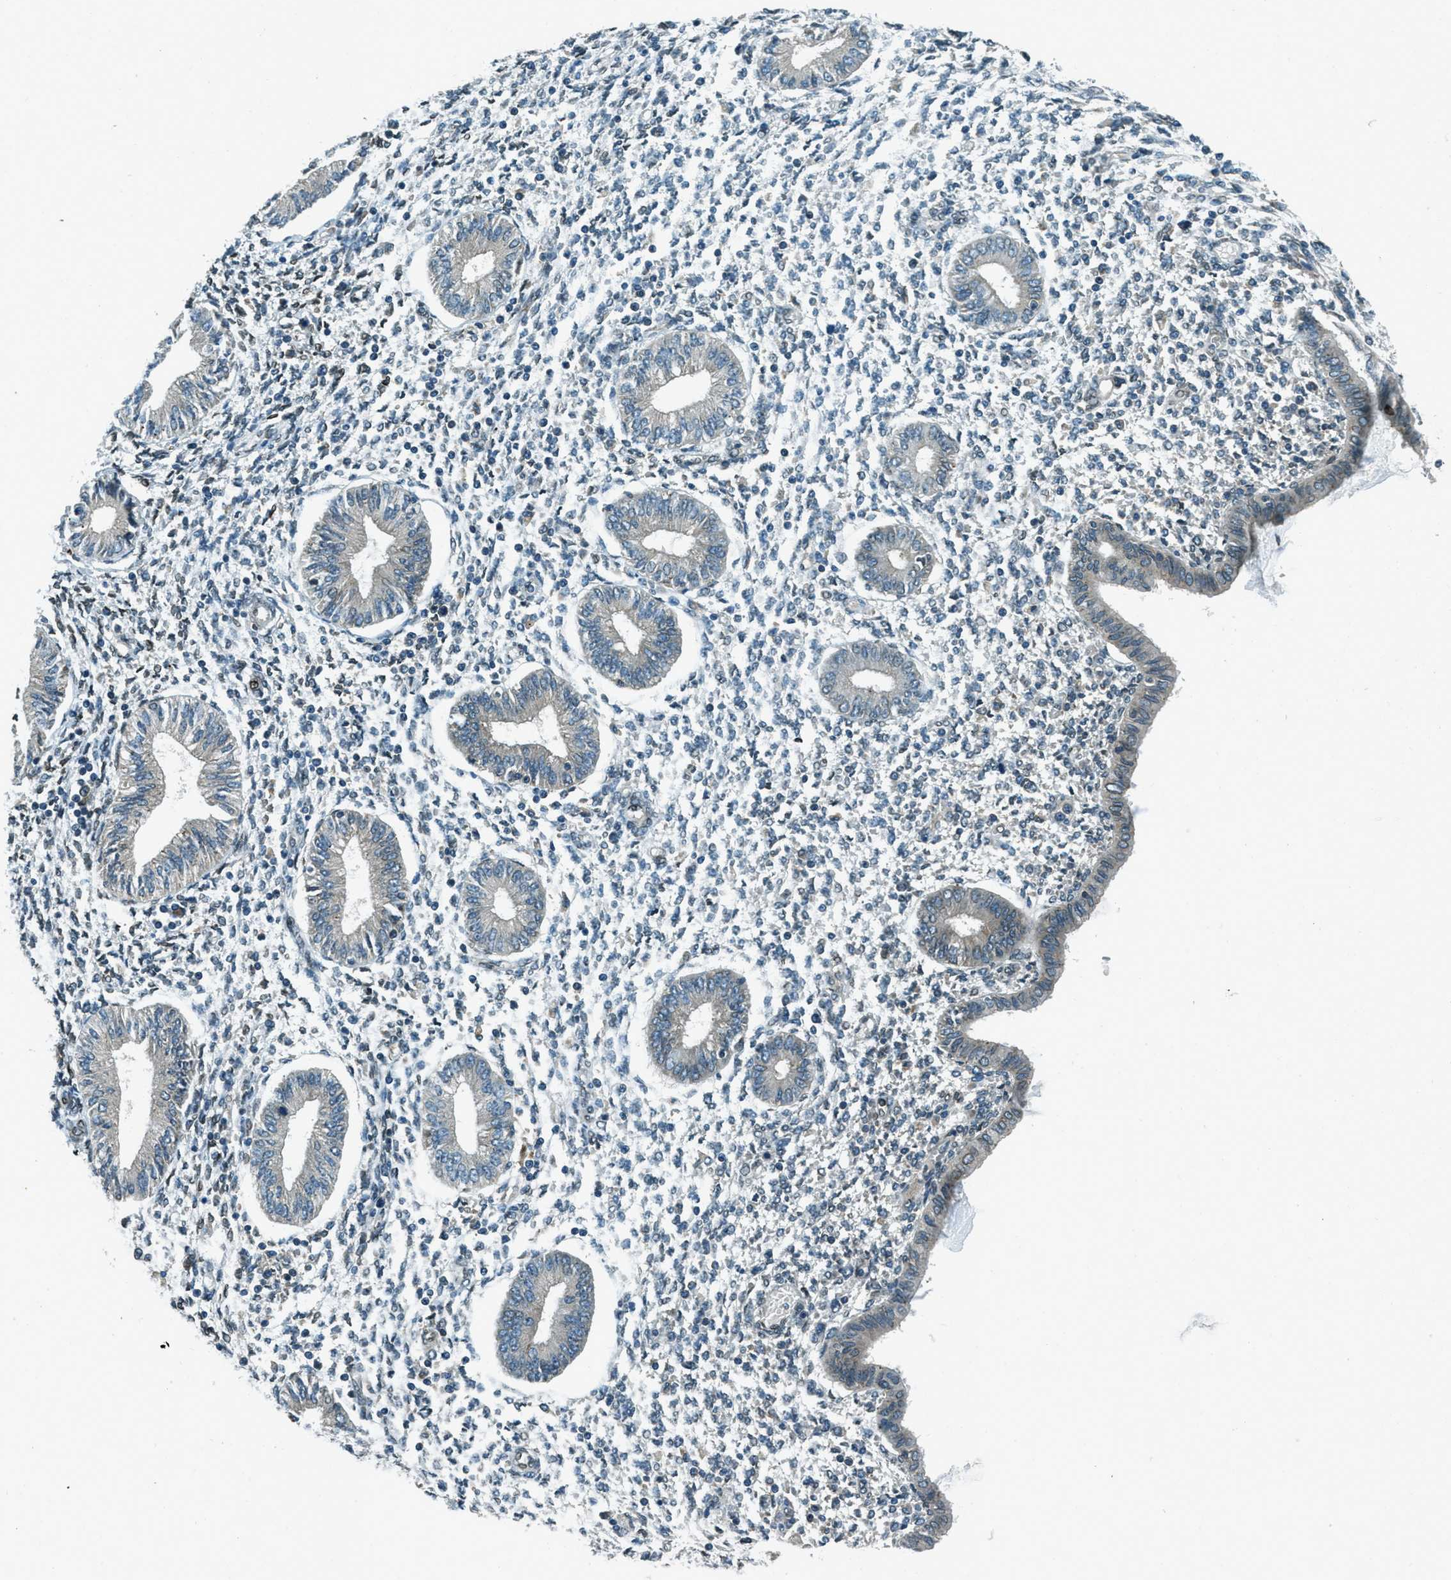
{"staining": {"intensity": "strong", "quantity": "25%-75%", "location": "cytoplasmic/membranous,nuclear"}, "tissue": "endometrium", "cell_type": "Cells in endometrial stroma", "image_type": "normal", "snomed": [{"axis": "morphology", "description": "Normal tissue, NOS"}, {"axis": "topography", "description": "Endometrium"}], "caption": "The image reveals immunohistochemical staining of normal endometrium. There is strong cytoplasmic/membranous,nuclear expression is identified in approximately 25%-75% of cells in endometrial stroma.", "gene": "LEMD2", "patient": {"sex": "female", "age": 50}}